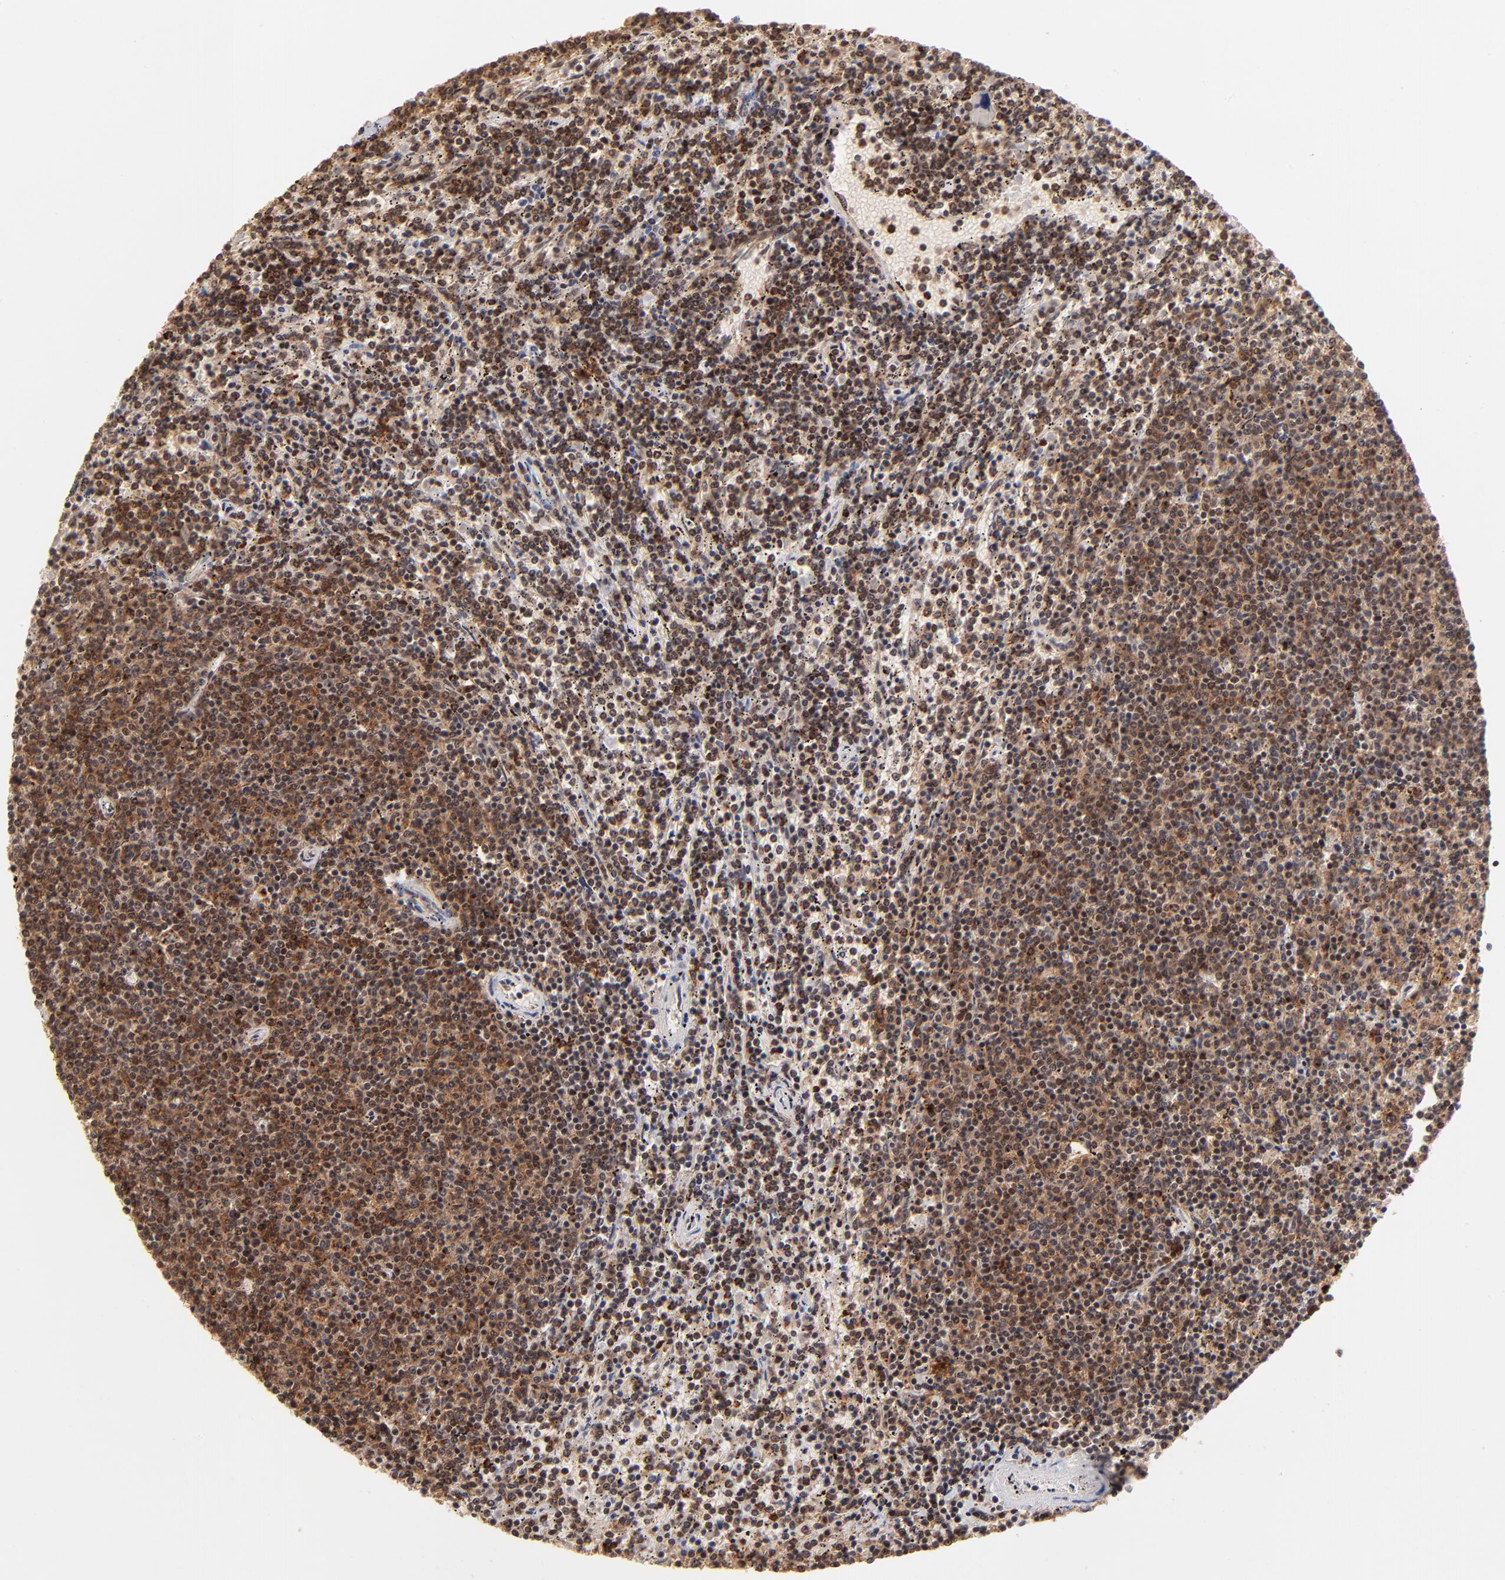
{"staining": {"intensity": "strong", "quantity": "25%-75%", "location": "cytoplasmic/membranous,nuclear"}, "tissue": "lymphoma", "cell_type": "Tumor cells", "image_type": "cancer", "snomed": [{"axis": "morphology", "description": "Malignant lymphoma, non-Hodgkin's type, Low grade"}, {"axis": "topography", "description": "Spleen"}], "caption": "Lymphoma stained with DAB immunohistochemistry (IHC) displays high levels of strong cytoplasmic/membranous and nuclear staining in approximately 25%-75% of tumor cells. The protein is shown in brown color, while the nuclei are stained blue.", "gene": "ZNF146", "patient": {"sex": "female", "age": 50}}